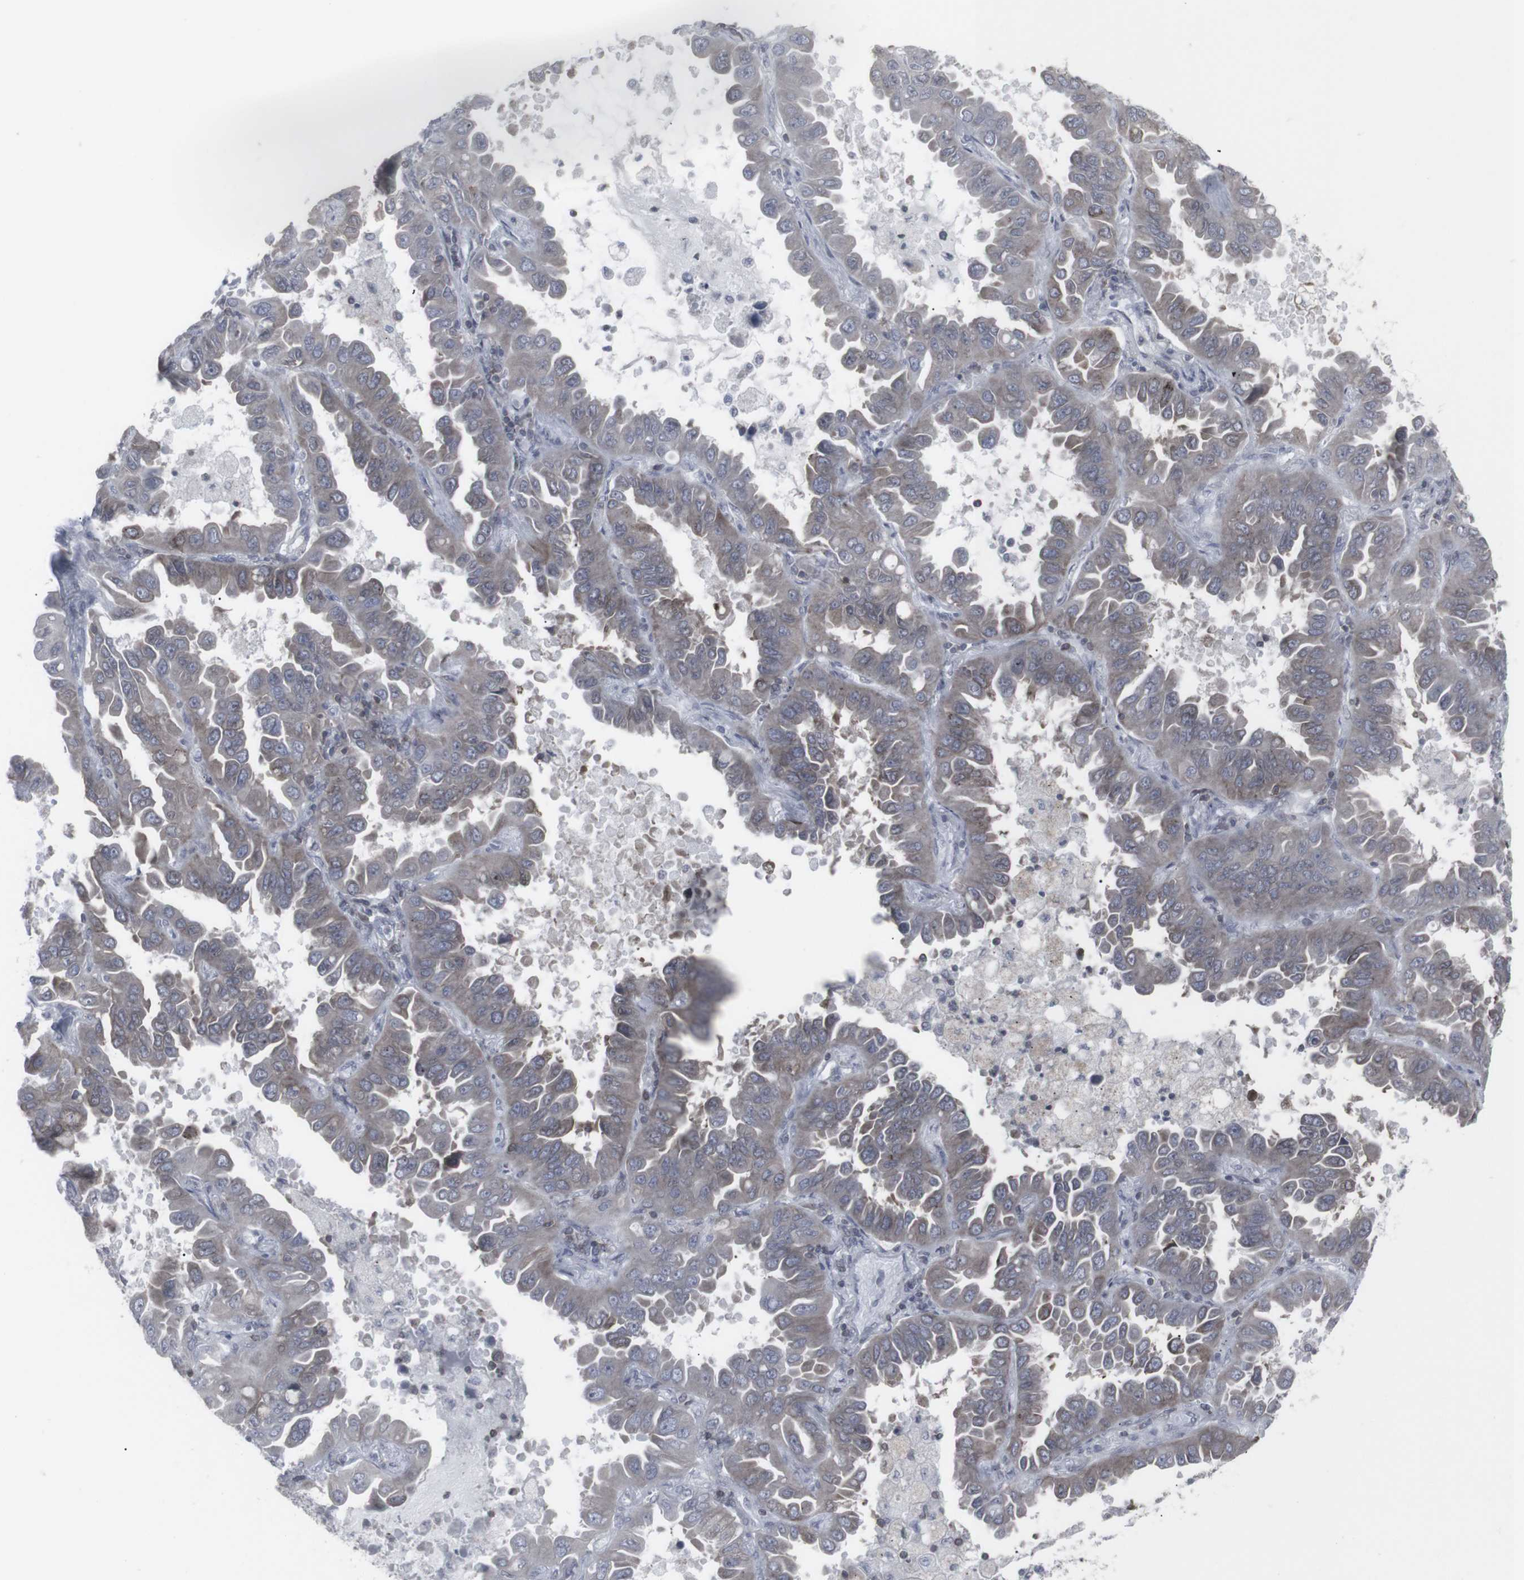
{"staining": {"intensity": "weak", "quantity": ">75%", "location": "cytoplasmic/membranous"}, "tissue": "lung cancer", "cell_type": "Tumor cells", "image_type": "cancer", "snomed": [{"axis": "morphology", "description": "Adenocarcinoma, NOS"}, {"axis": "topography", "description": "Lung"}], "caption": "There is low levels of weak cytoplasmic/membranous expression in tumor cells of lung cancer, as demonstrated by immunohistochemical staining (brown color).", "gene": "APOBEC2", "patient": {"sex": "male", "age": 64}}